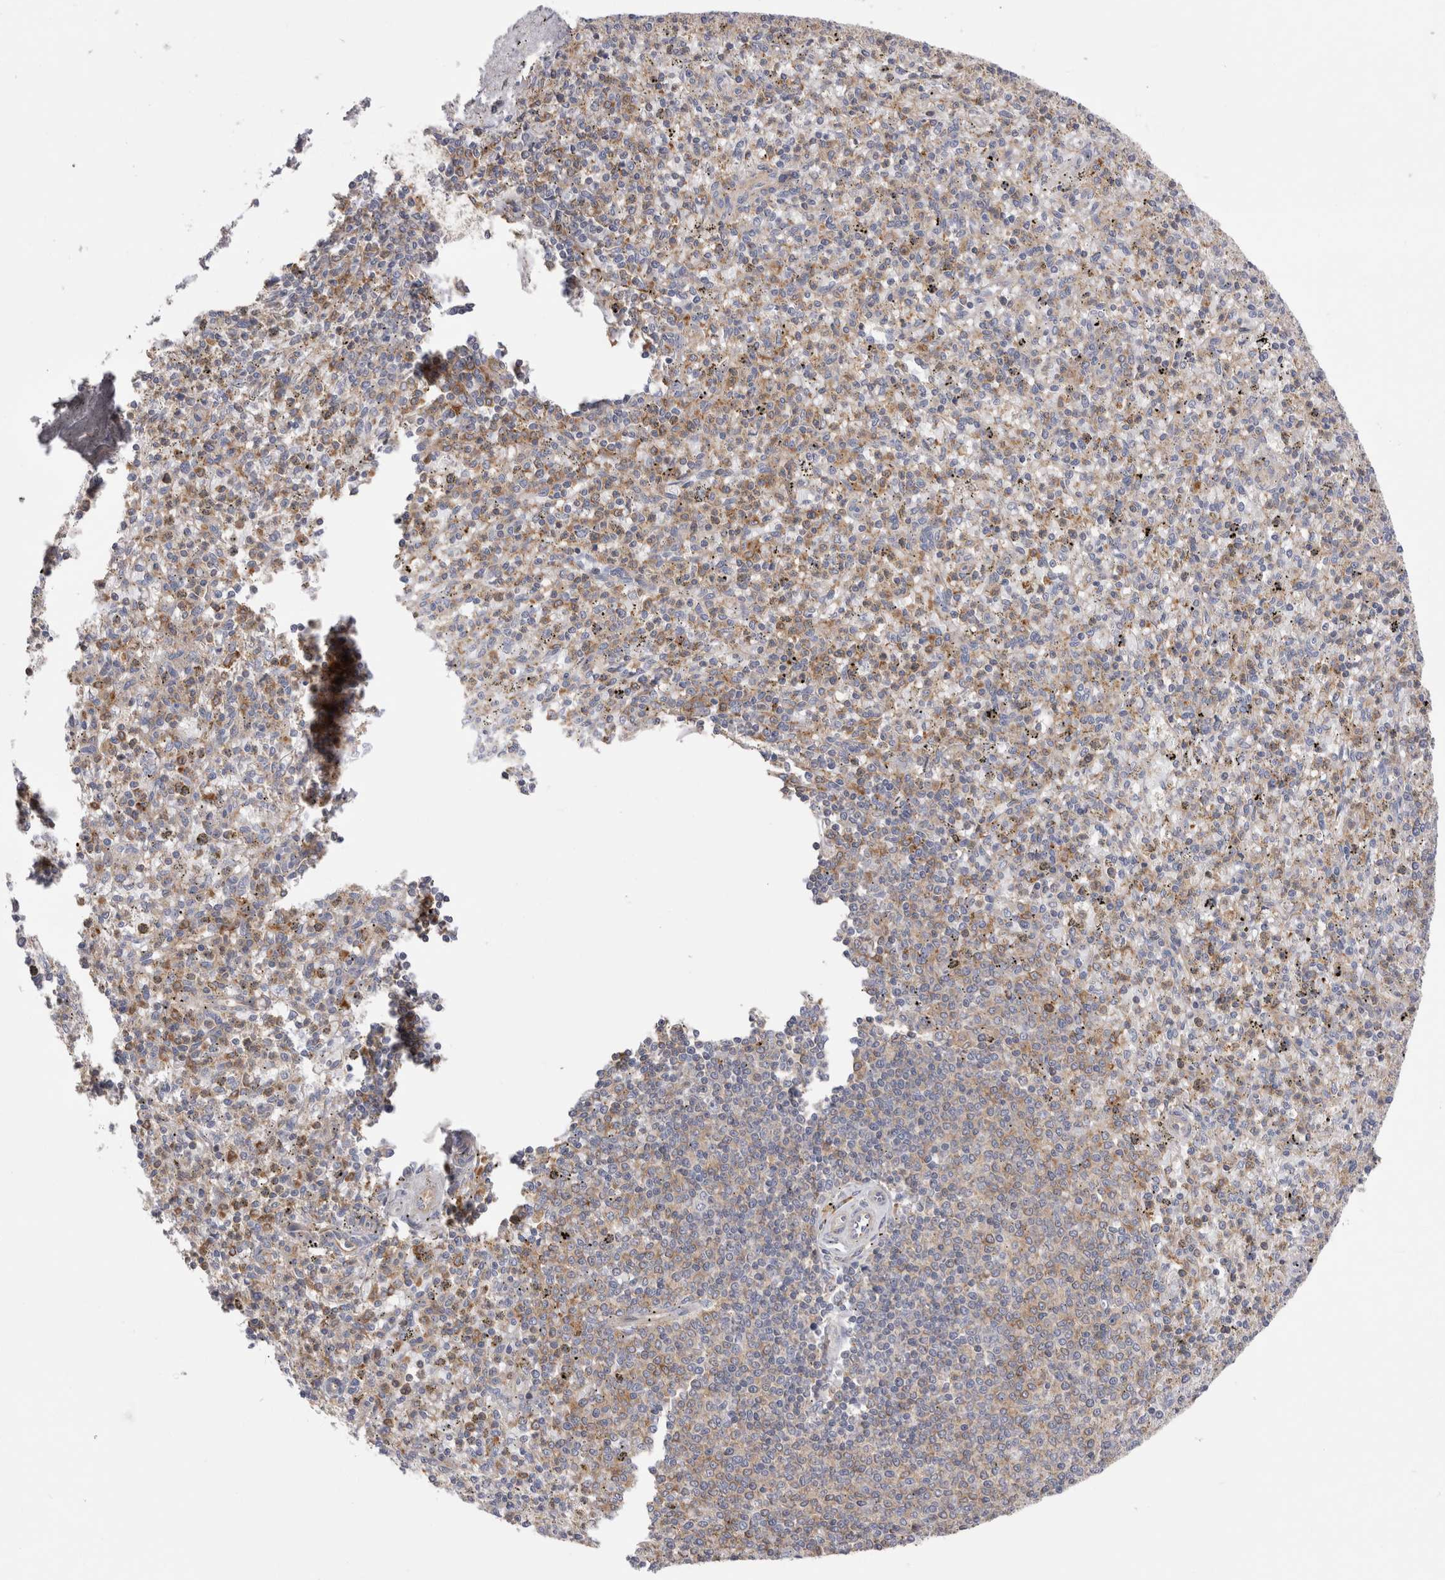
{"staining": {"intensity": "moderate", "quantity": "25%-75%", "location": "cytoplasmic/membranous"}, "tissue": "spleen", "cell_type": "Cells in red pulp", "image_type": "normal", "snomed": [{"axis": "morphology", "description": "Normal tissue, NOS"}, {"axis": "topography", "description": "Spleen"}], "caption": "Immunohistochemistry image of normal spleen: spleen stained using immunohistochemistry shows medium levels of moderate protein expression localized specifically in the cytoplasmic/membranous of cells in red pulp, appearing as a cytoplasmic/membranous brown color.", "gene": "RAB11FIP1", "patient": {"sex": "male", "age": 72}}